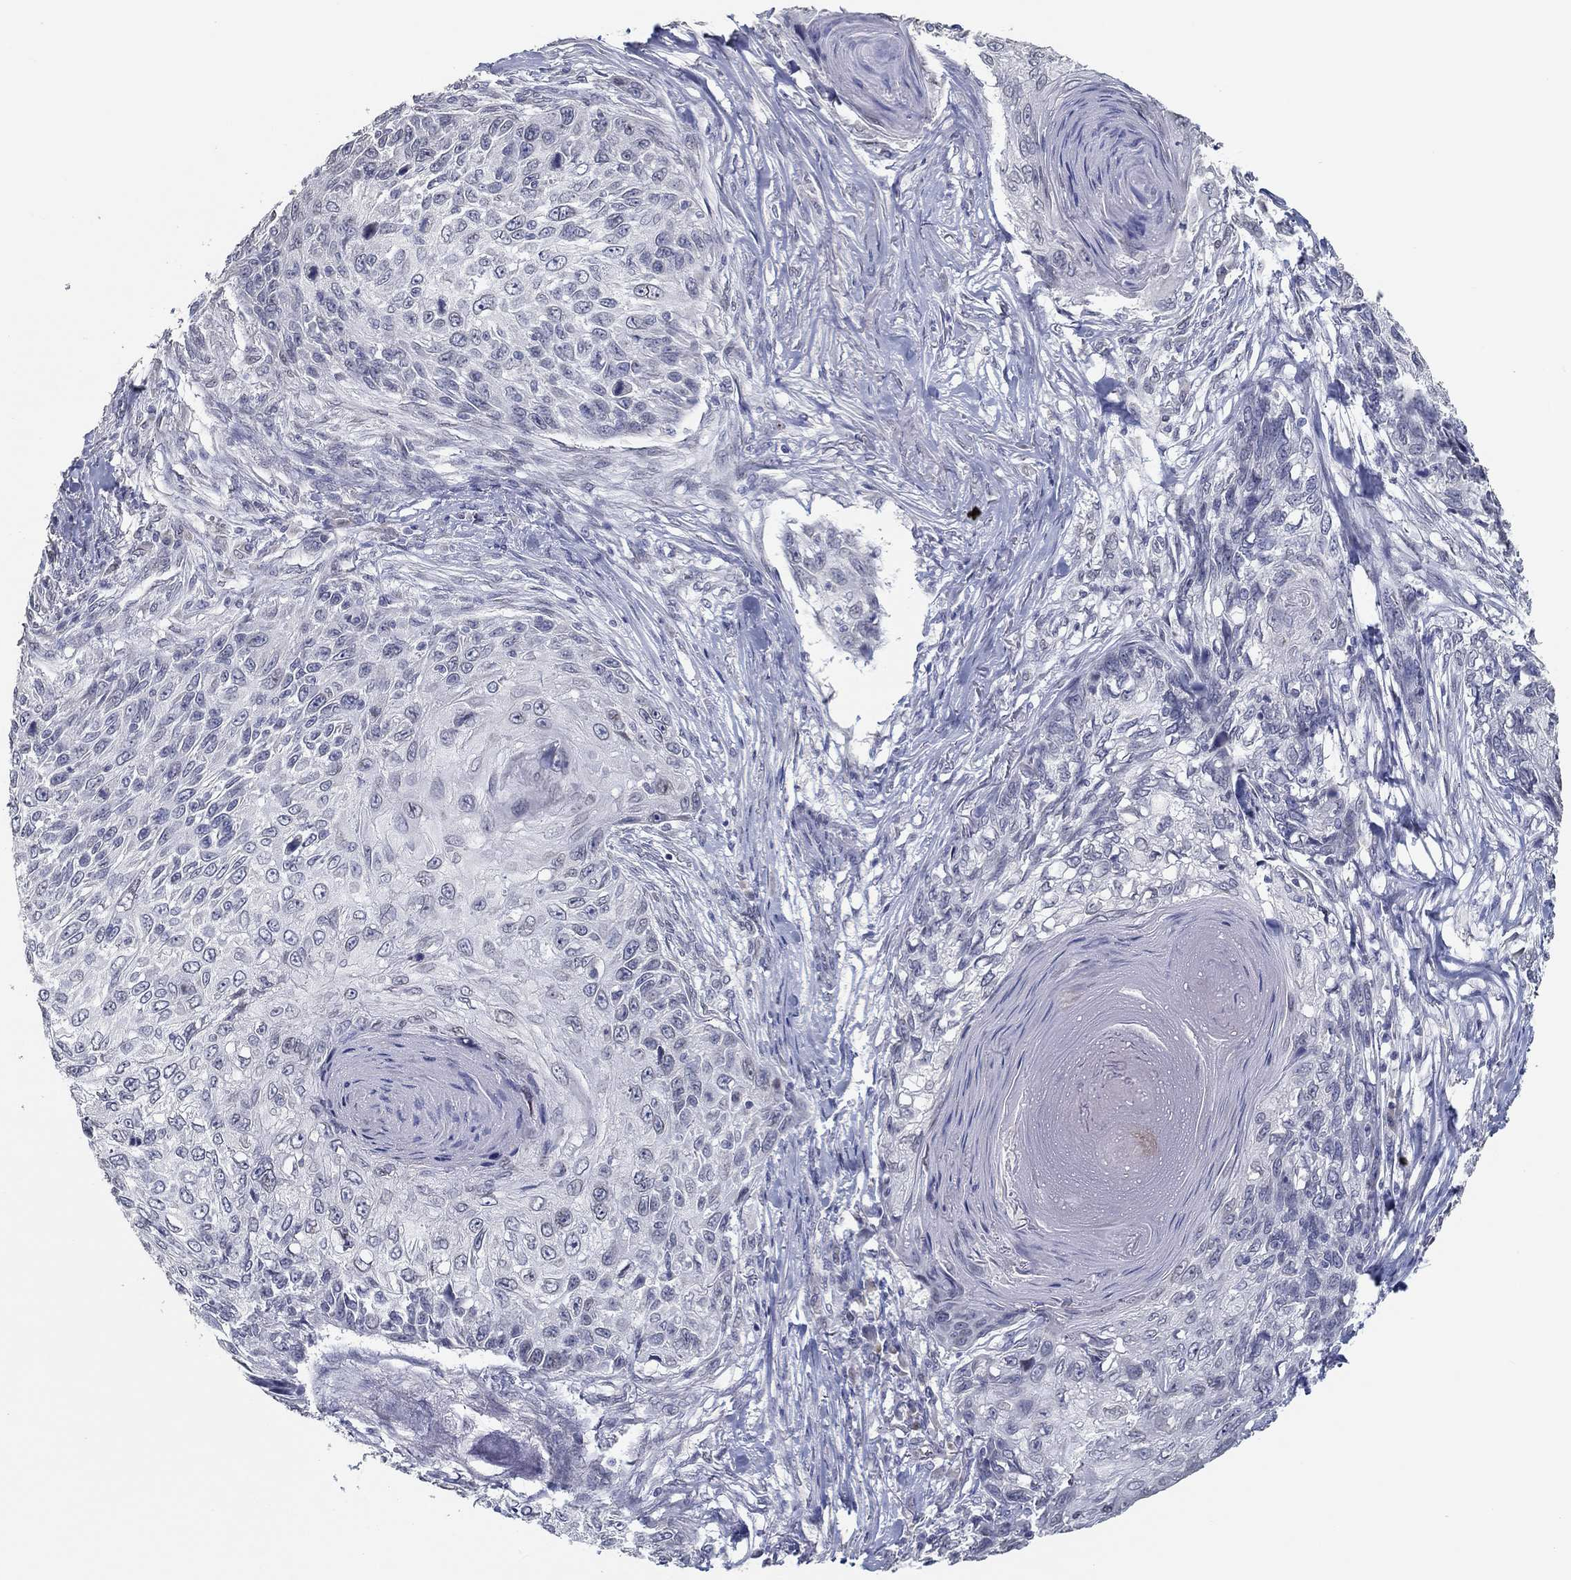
{"staining": {"intensity": "negative", "quantity": "none", "location": "none"}, "tissue": "skin cancer", "cell_type": "Tumor cells", "image_type": "cancer", "snomed": [{"axis": "morphology", "description": "Squamous cell carcinoma, NOS"}, {"axis": "topography", "description": "Skin"}], "caption": "This is an immunohistochemistry (IHC) image of squamous cell carcinoma (skin). There is no expression in tumor cells.", "gene": "NUP155", "patient": {"sex": "male", "age": 92}}